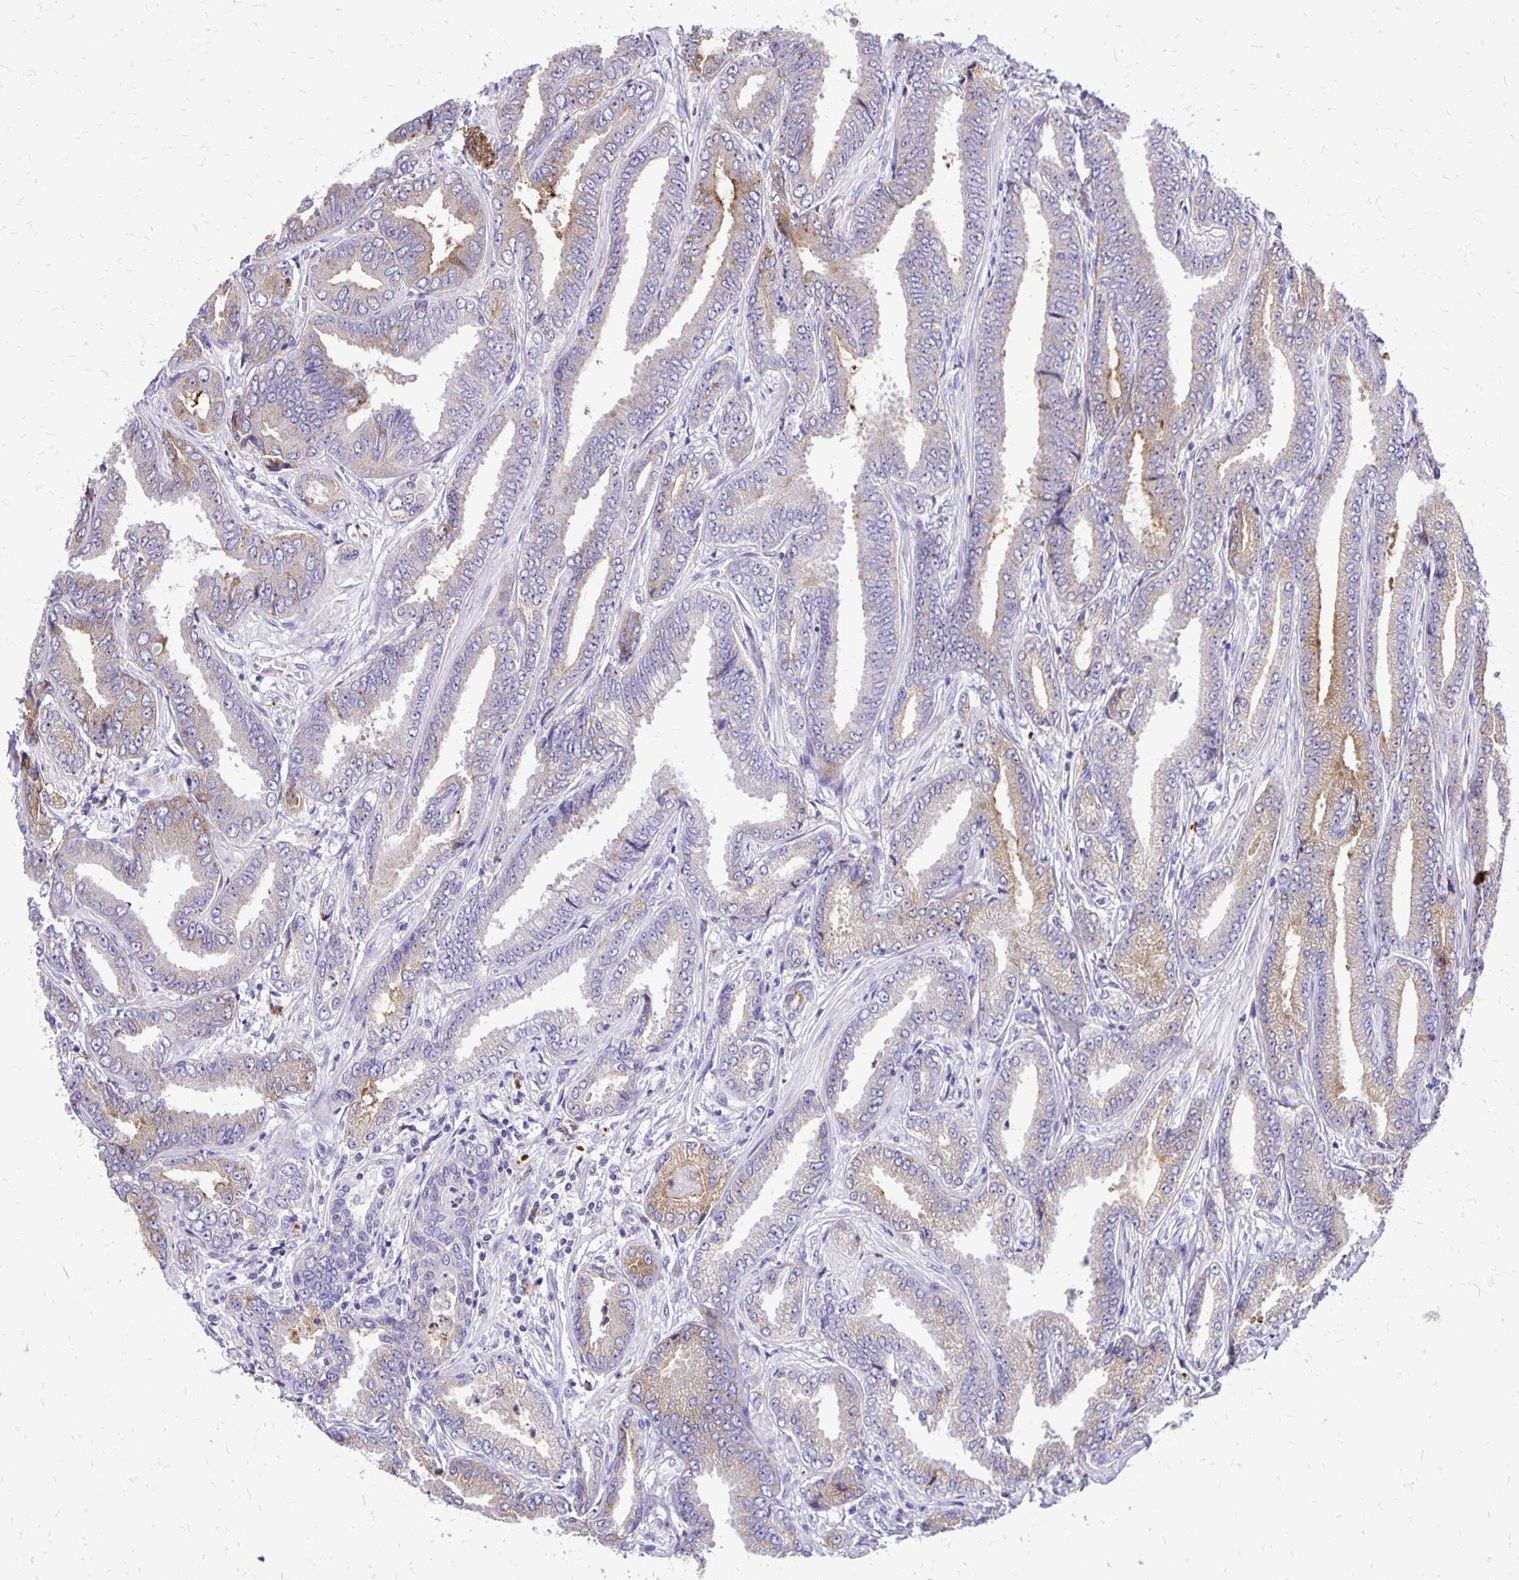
{"staining": {"intensity": "weak", "quantity": "<25%", "location": "cytoplasmic/membranous"}, "tissue": "prostate cancer", "cell_type": "Tumor cells", "image_type": "cancer", "snomed": [{"axis": "morphology", "description": "Adenocarcinoma, Low grade"}, {"axis": "topography", "description": "Prostate"}], "caption": "Micrograph shows no protein positivity in tumor cells of prostate low-grade adenocarcinoma tissue.", "gene": "EIF5A", "patient": {"sex": "male", "age": 55}}